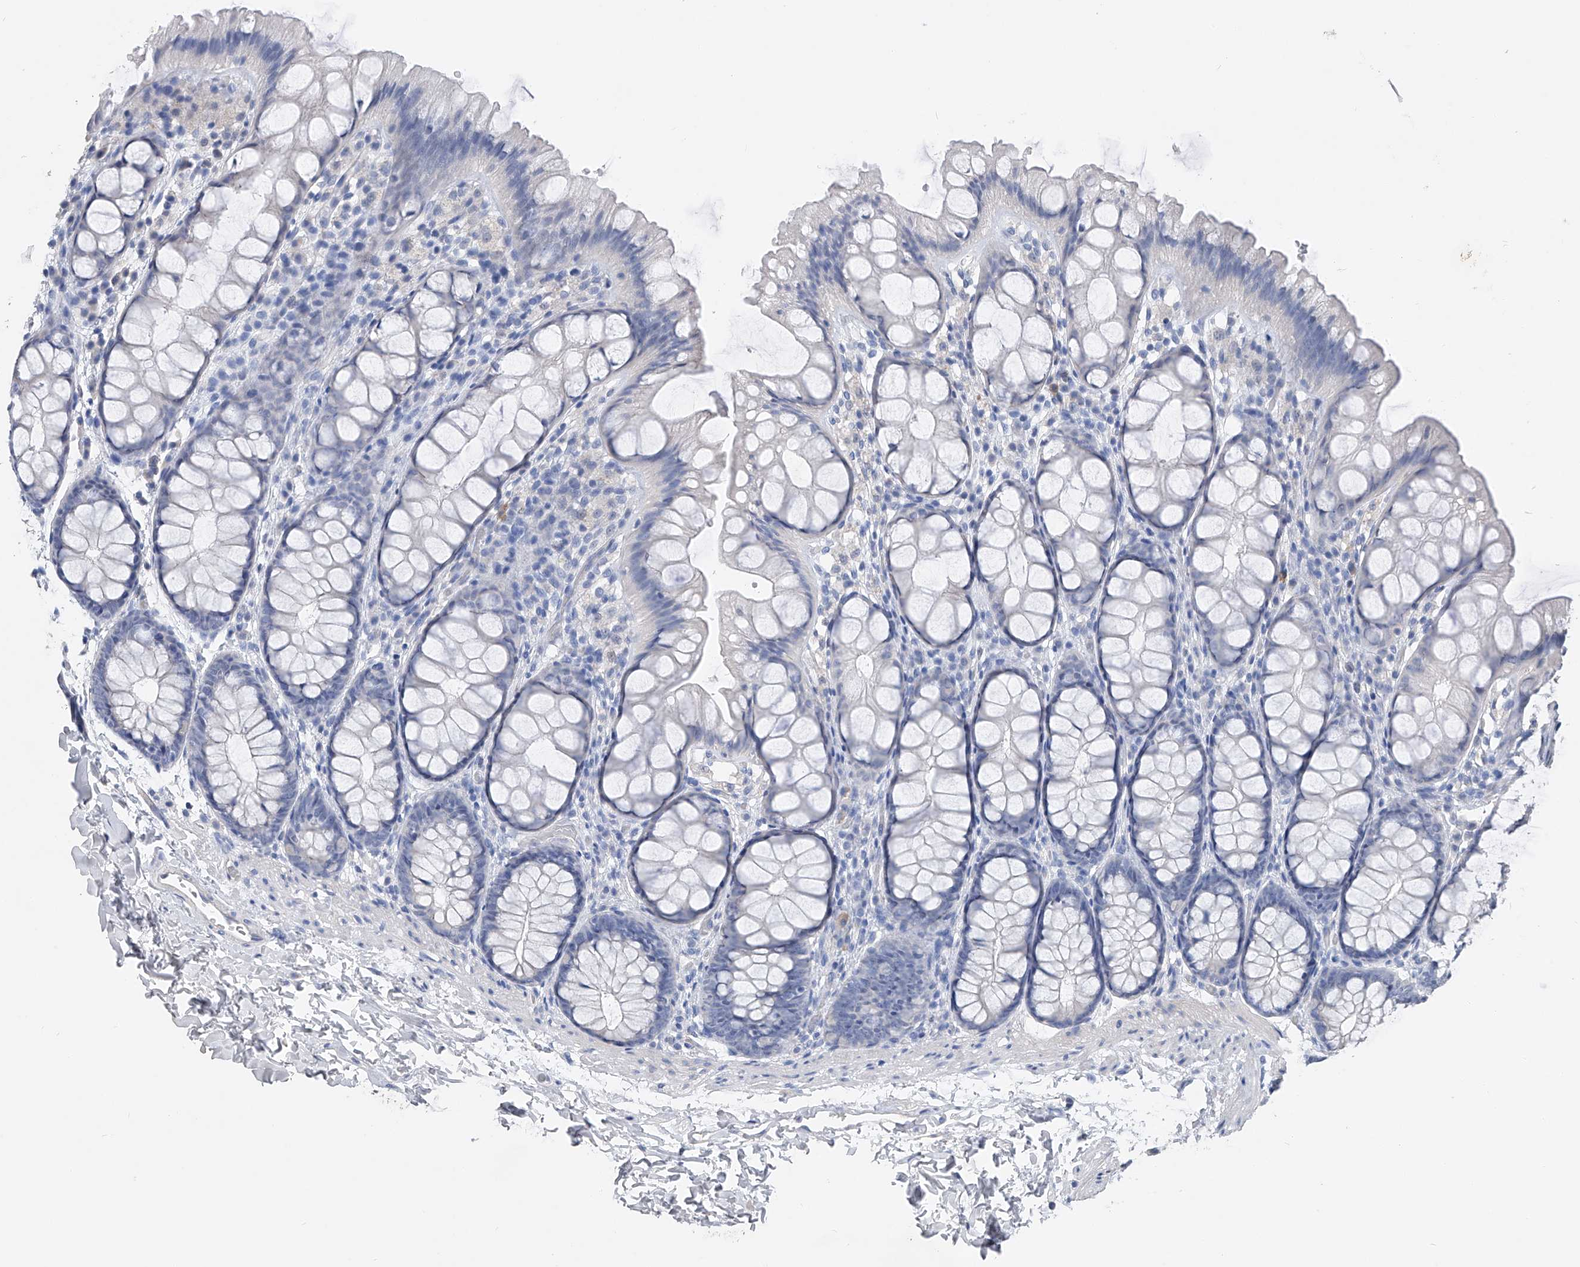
{"staining": {"intensity": "negative", "quantity": "none", "location": "none"}, "tissue": "colon", "cell_type": "Endothelial cells", "image_type": "normal", "snomed": [{"axis": "morphology", "description": "Normal tissue, NOS"}, {"axis": "topography", "description": "Colon"}], "caption": "IHC histopathology image of normal colon stained for a protein (brown), which exhibits no expression in endothelial cells.", "gene": "ADRA1A", "patient": {"sex": "male", "age": 47}}